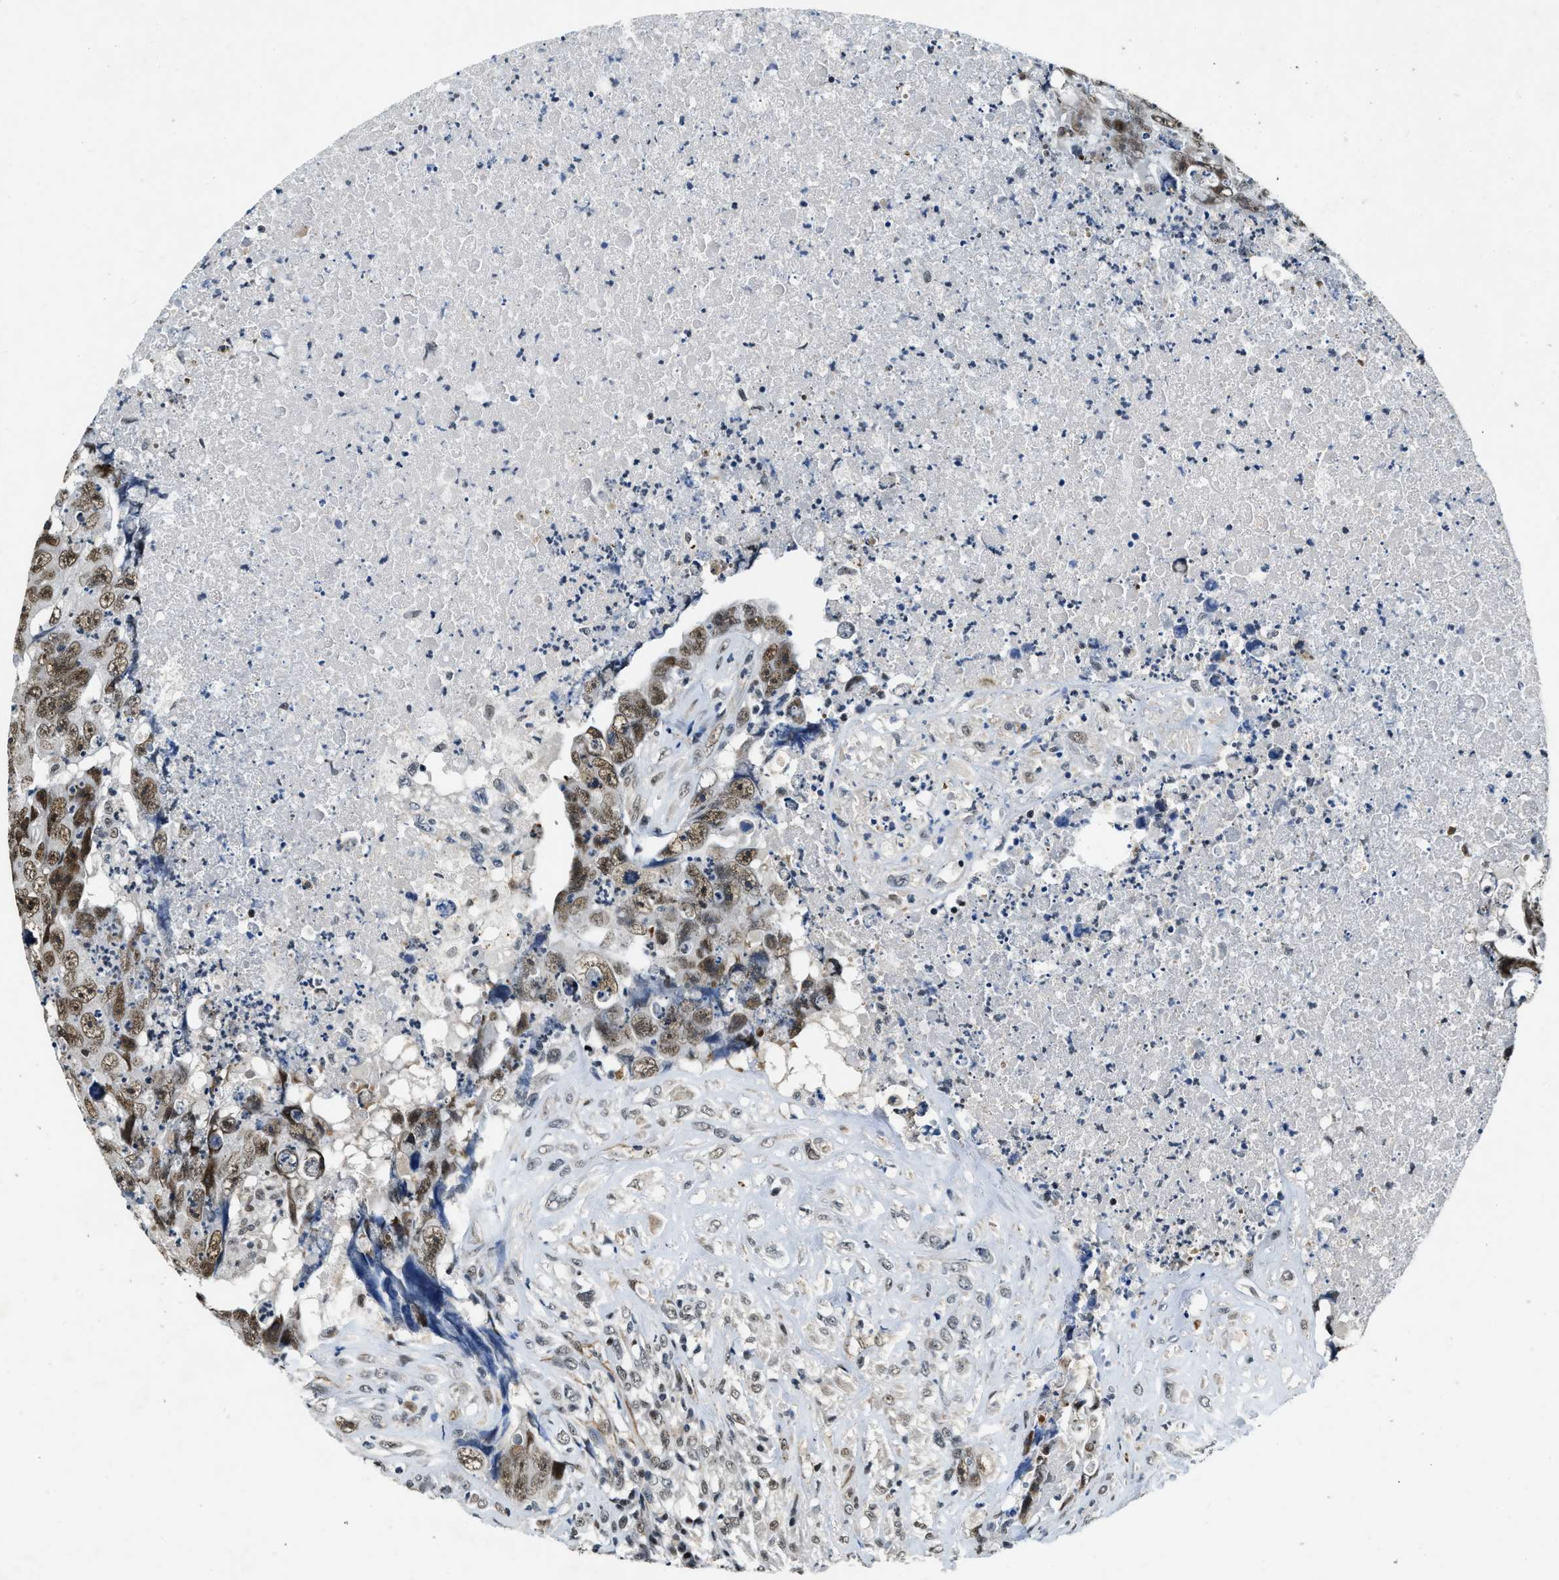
{"staining": {"intensity": "moderate", "quantity": ">75%", "location": "nuclear"}, "tissue": "testis cancer", "cell_type": "Tumor cells", "image_type": "cancer", "snomed": [{"axis": "morphology", "description": "Carcinoma, Embryonal, NOS"}, {"axis": "topography", "description": "Testis"}], "caption": "Human testis cancer (embryonal carcinoma) stained for a protein (brown) reveals moderate nuclear positive expression in about >75% of tumor cells.", "gene": "CCNE1", "patient": {"sex": "male", "age": 32}}